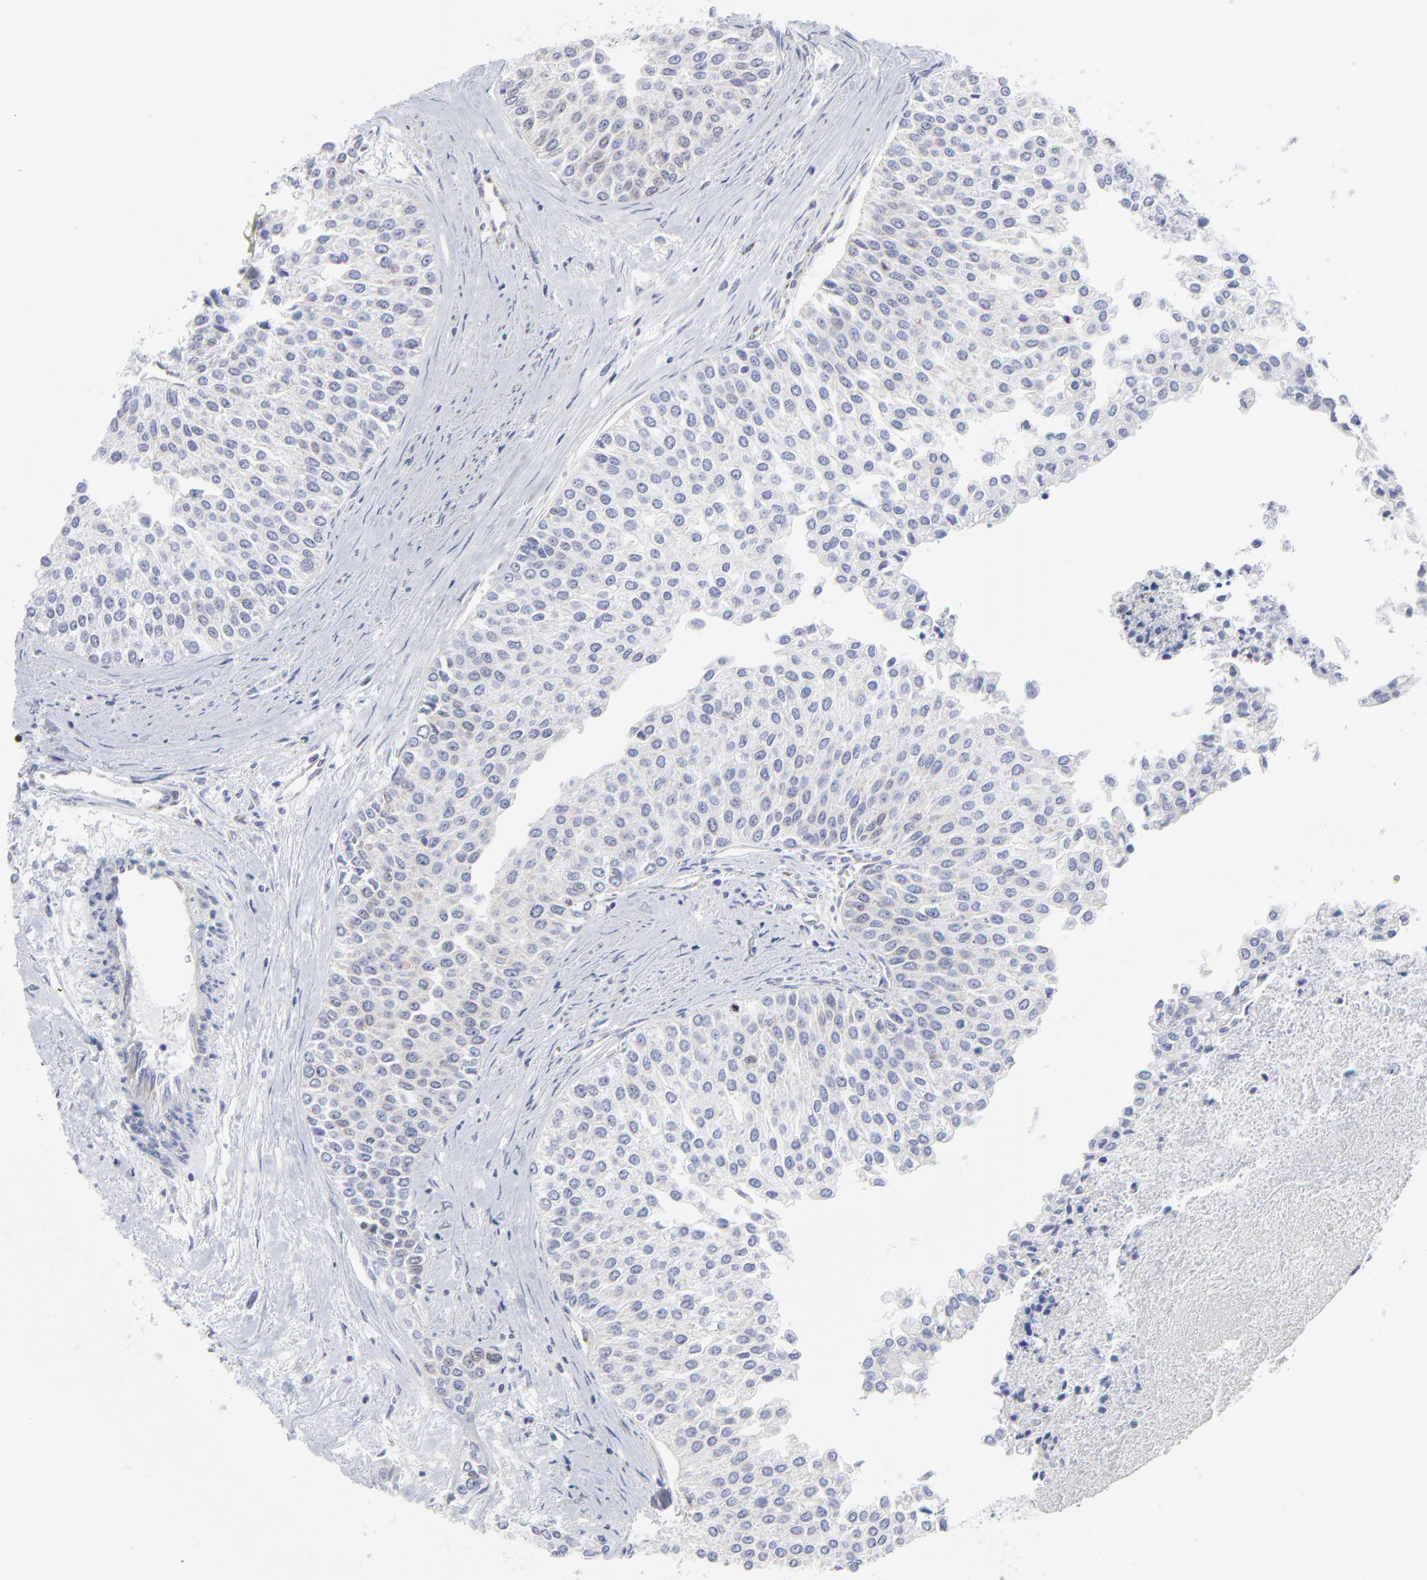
{"staining": {"intensity": "weak", "quantity": "<25%", "location": "cytoplasmic/membranous,nuclear"}, "tissue": "urothelial cancer", "cell_type": "Tumor cells", "image_type": "cancer", "snomed": [{"axis": "morphology", "description": "Urothelial carcinoma, Low grade"}, {"axis": "topography", "description": "Urinary bladder"}], "caption": "Human low-grade urothelial carcinoma stained for a protein using IHC shows no positivity in tumor cells.", "gene": "NCAPH", "patient": {"sex": "female", "age": 73}}